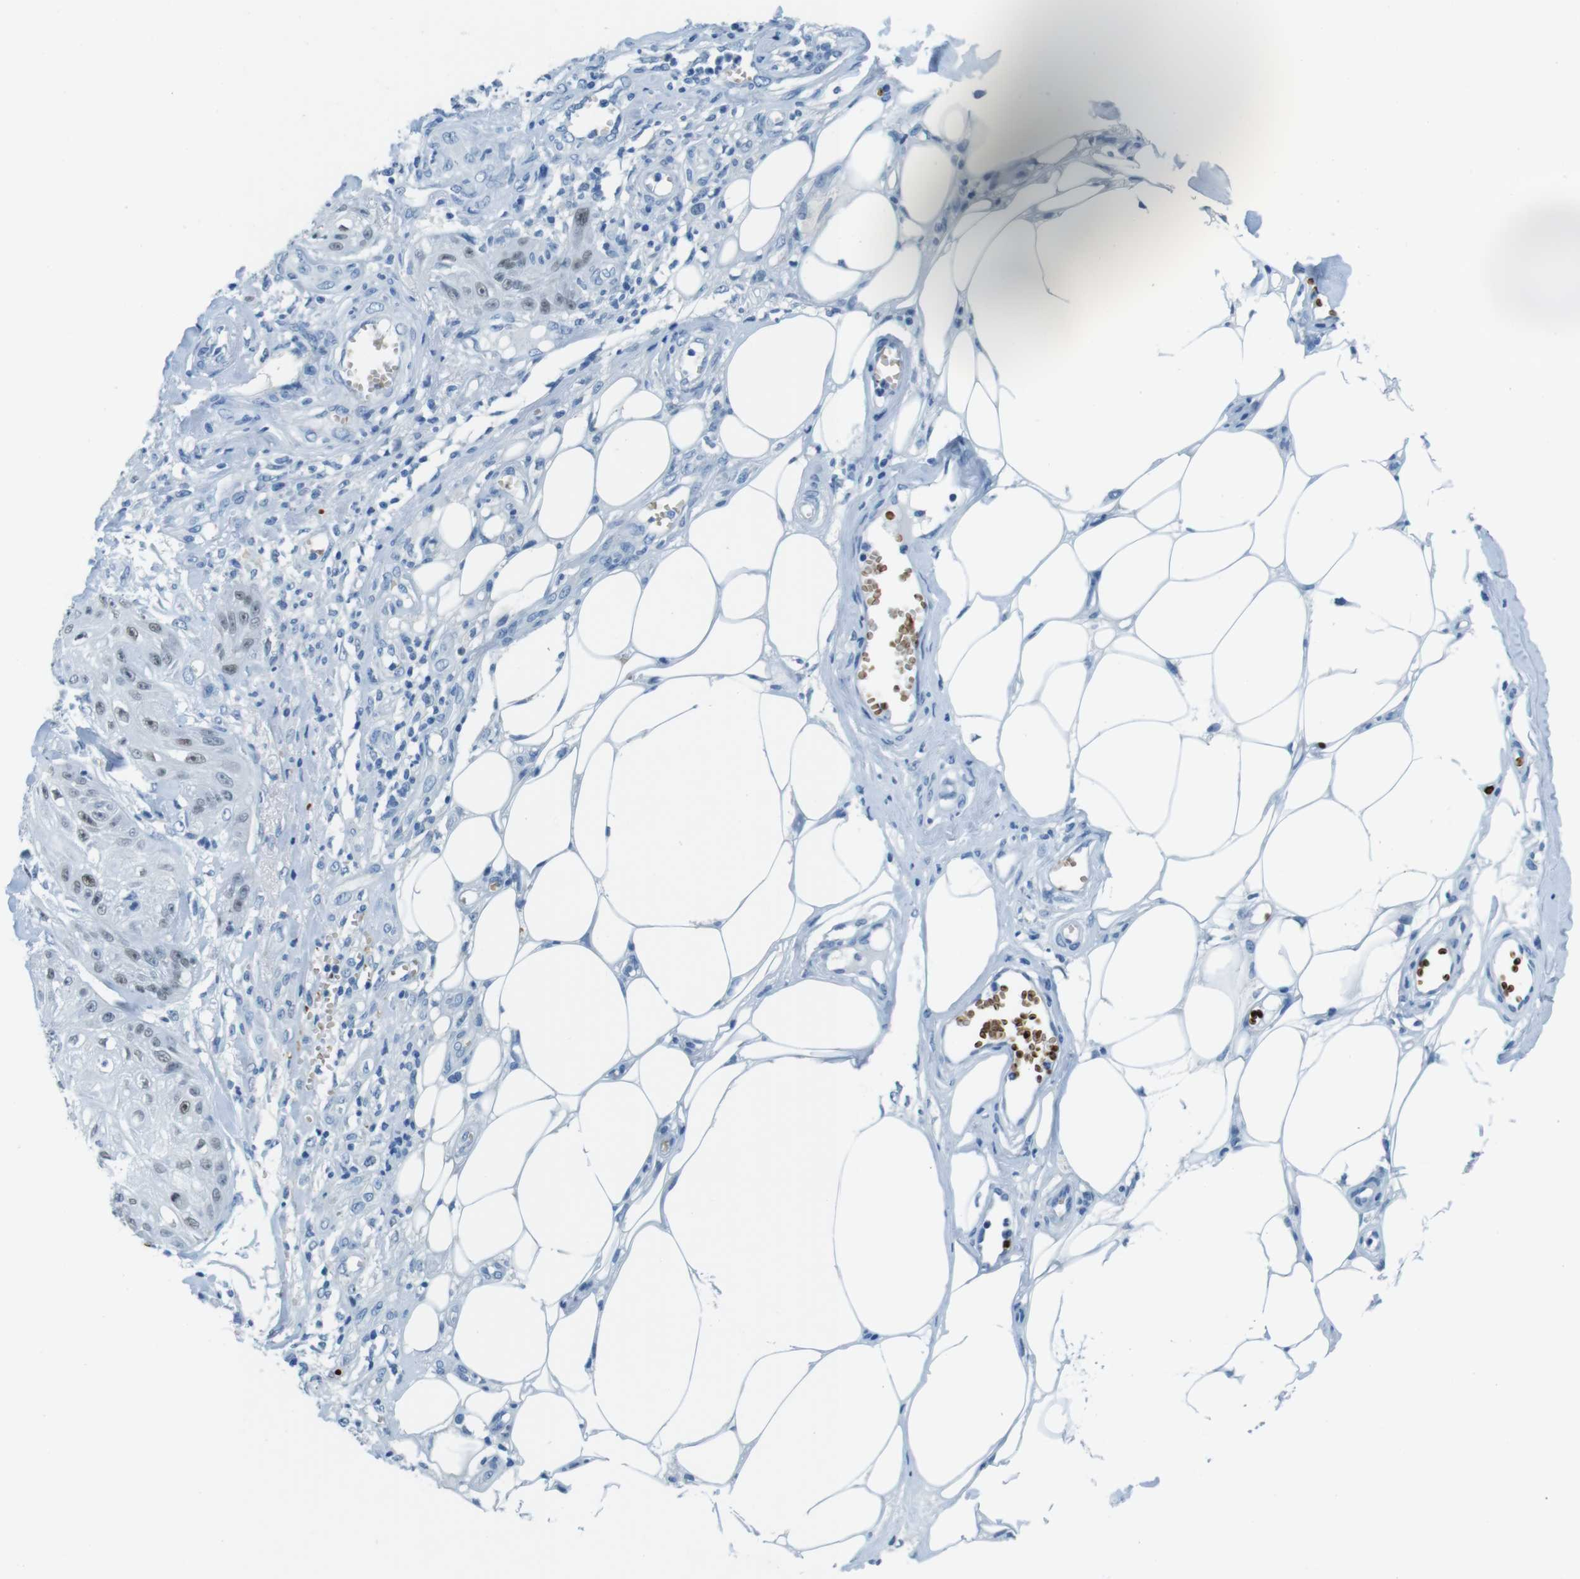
{"staining": {"intensity": "moderate", "quantity": "25%-75%", "location": "nuclear"}, "tissue": "skin cancer", "cell_type": "Tumor cells", "image_type": "cancer", "snomed": [{"axis": "morphology", "description": "Squamous cell carcinoma, NOS"}, {"axis": "topography", "description": "Skin"}], "caption": "Immunohistochemical staining of human squamous cell carcinoma (skin) exhibits medium levels of moderate nuclear protein positivity in about 25%-75% of tumor cells. The protein of interest is shown in brown color, while the nuclei are stained blue.", "gene": "TFAP2C", "patient": {"sex": "male", "age": 74}}